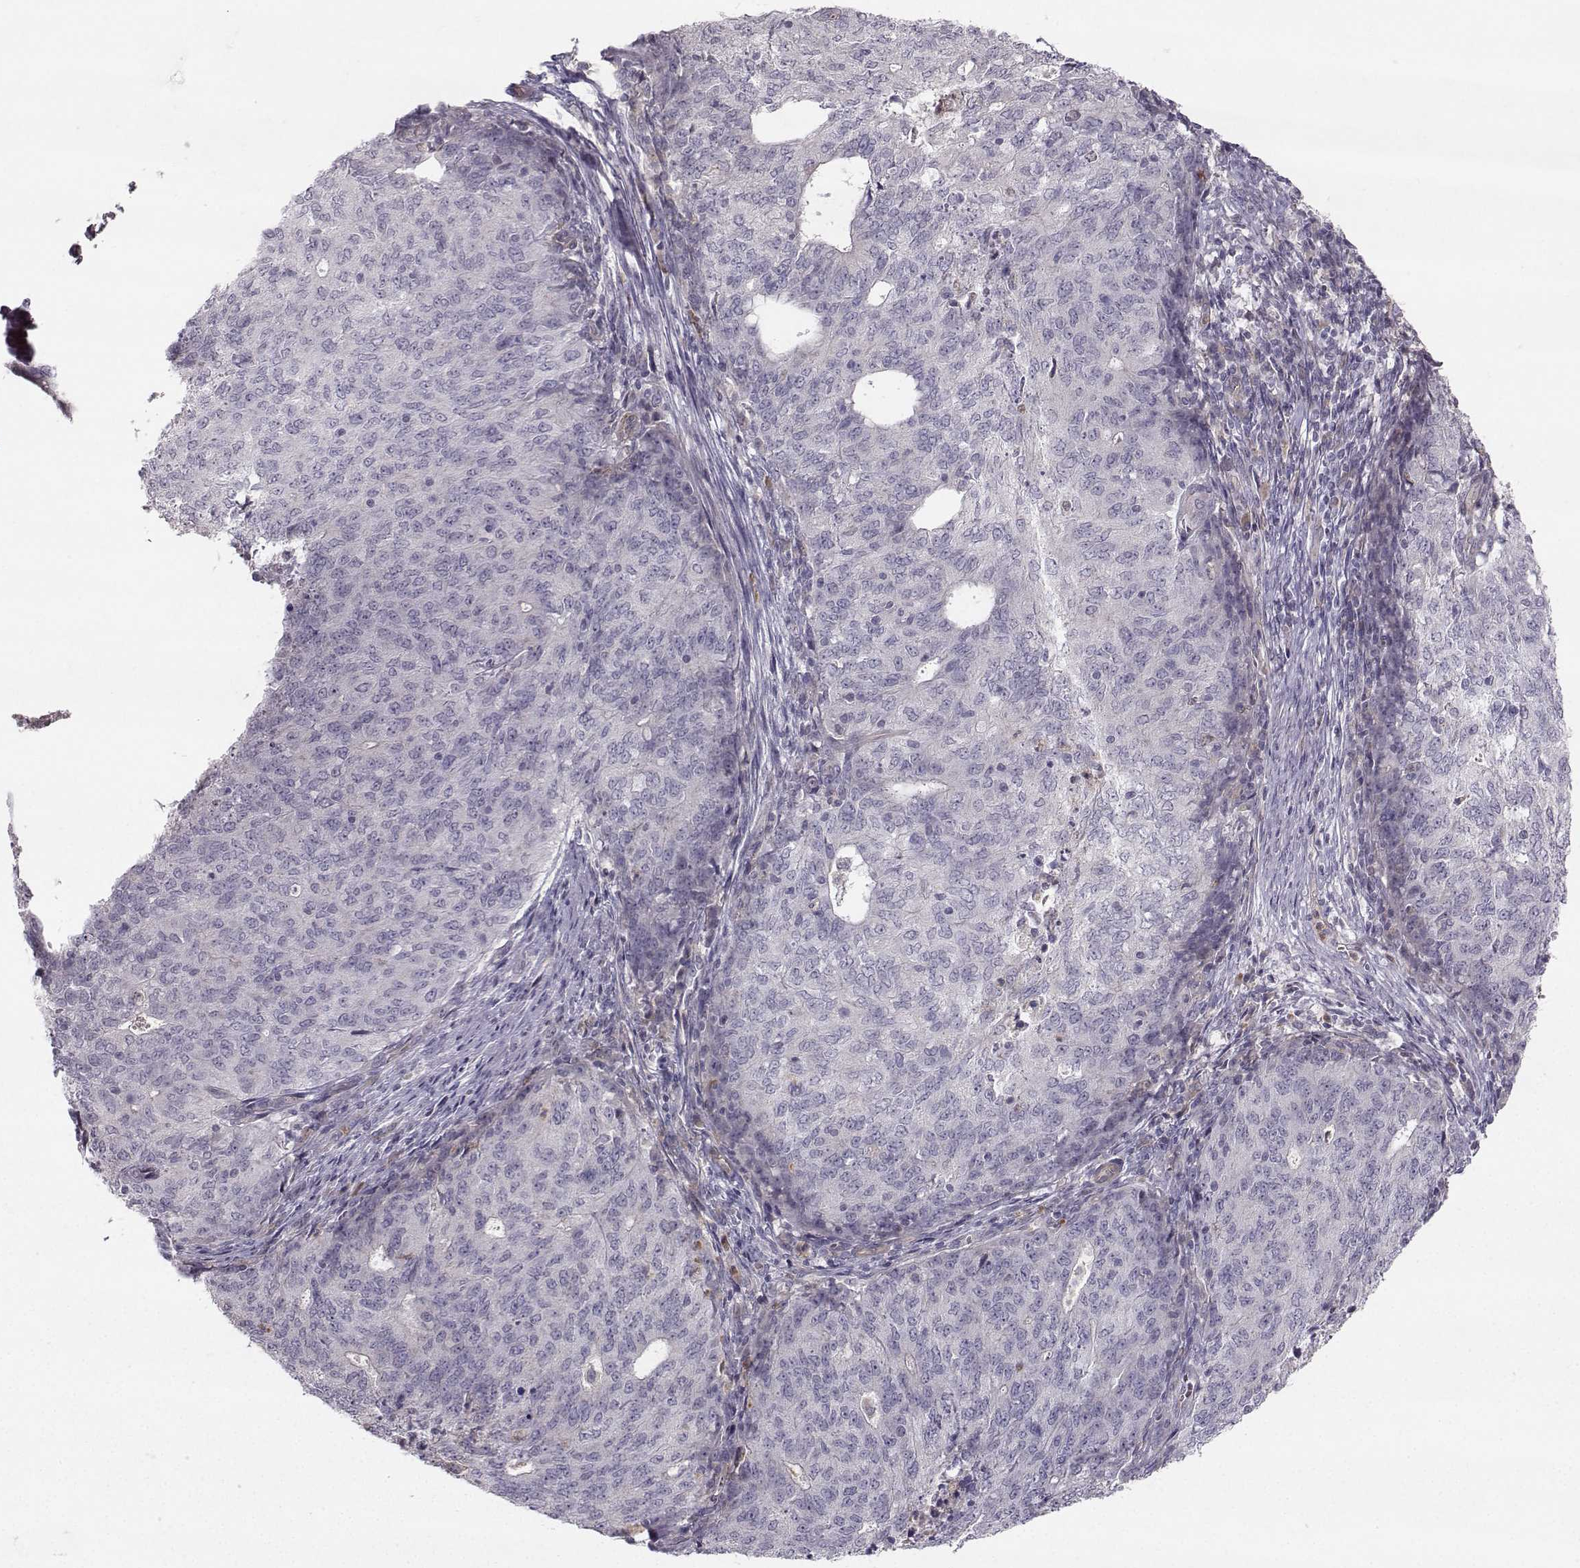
{"staining": {"intensity": "negative", "quantity": "none", "location": "none"}, "tissue": "endometrial cancer", "cell_type": "Tumor cells", "image_type": "cancer", "snomed": [{"axis": "morphology", "description": "Adenocarcinoma, NOS"}, {"axis": "topography", "description": "Endometrium"}], "caption": "The immunohistochemistry histopathology image has no significant staining in tumor cells of endometrial cancer tissue. (DAB (3,3'-diaminobenzidine) immunohistochemistry with hematoxylin counter stain).", "gene": "OPRD1", "patient": {"sex": "female", "age": 82}}